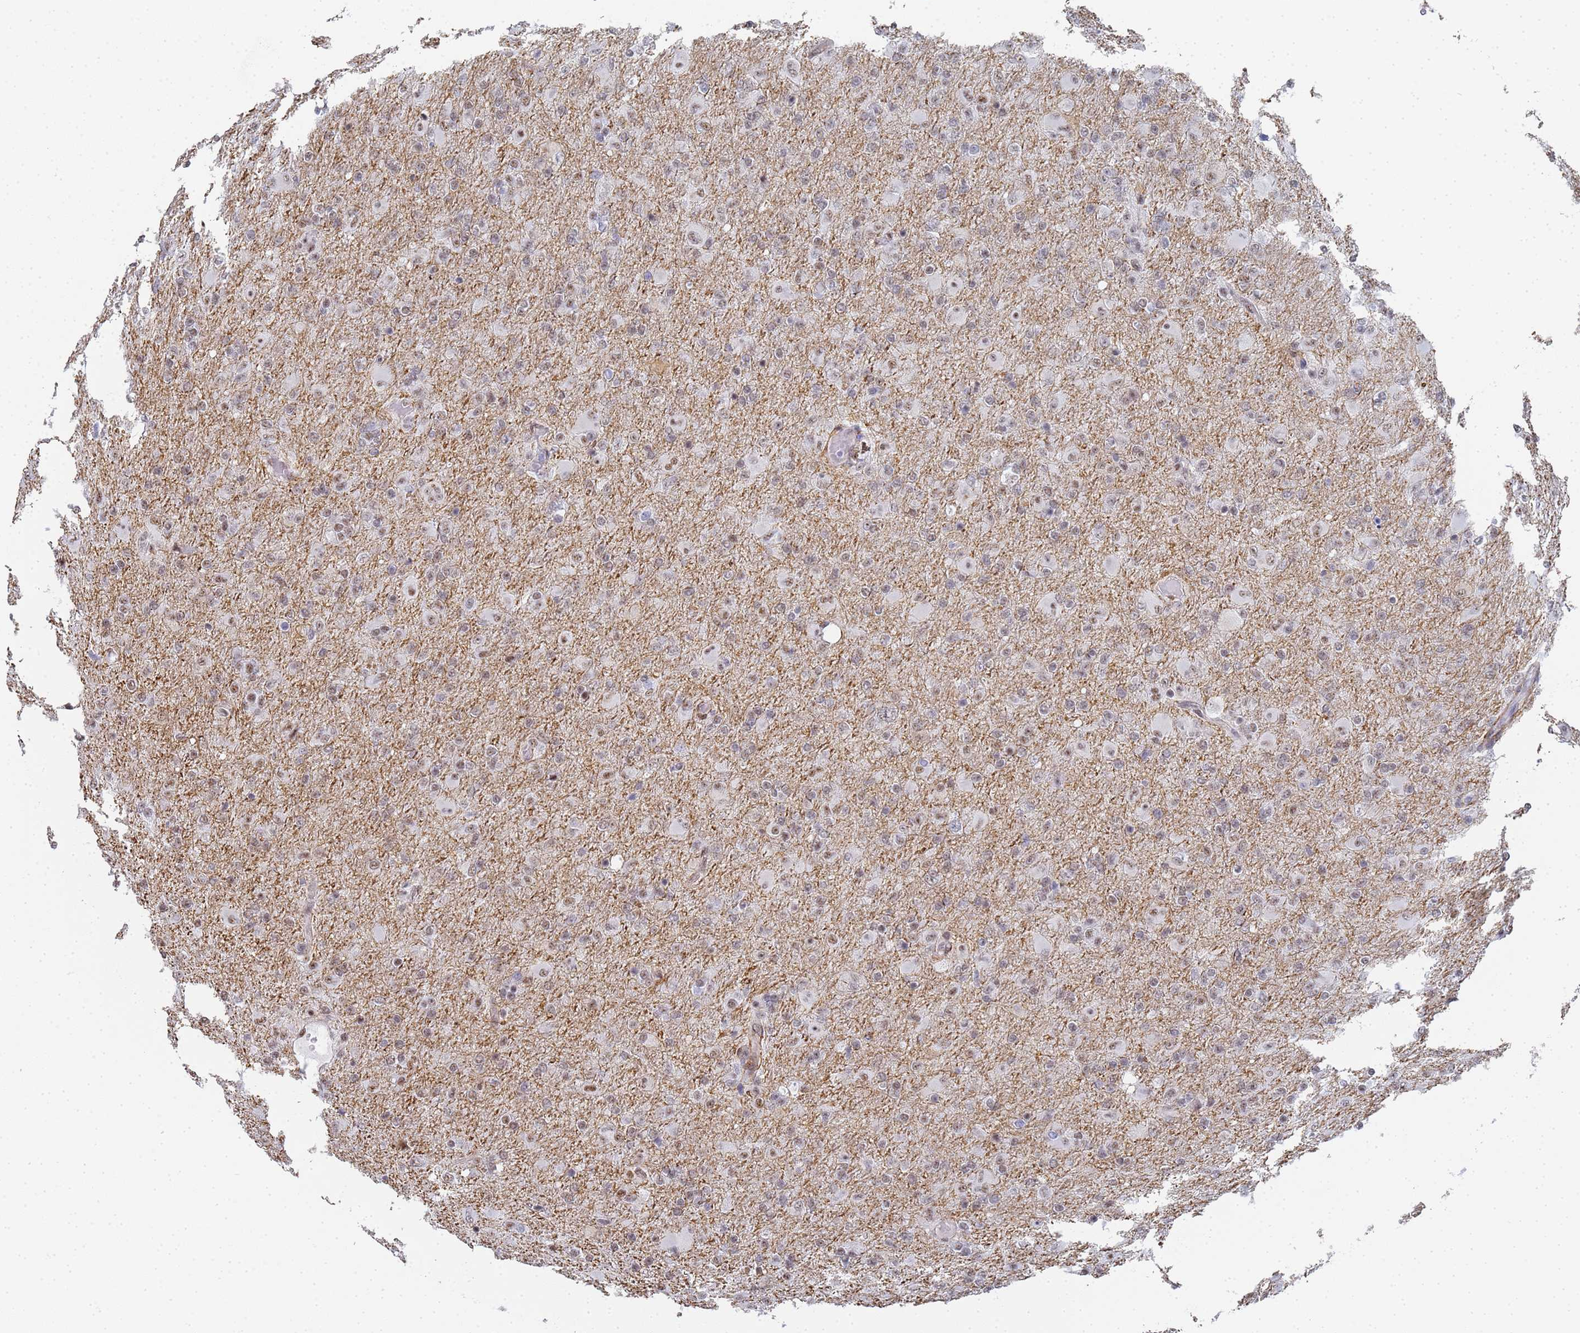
{"staining": {"intensity": "weak", "quantity": "25%-75%", "location": "nuclear"}, "tissue": "glioma", "cell_type": "Tumor cells", "image_type": "cancer", "snomed": [{"axis": "morphology", "description": "Glioma, malignant, Low grade"}, {"axis": "topography", "description": "Brain"}], "caption": "Human glioma stained with a protein marker shows weak staining in tumor cells.", "gene": "PRRT4", "patient": {"sex": "male", "age": 65}}